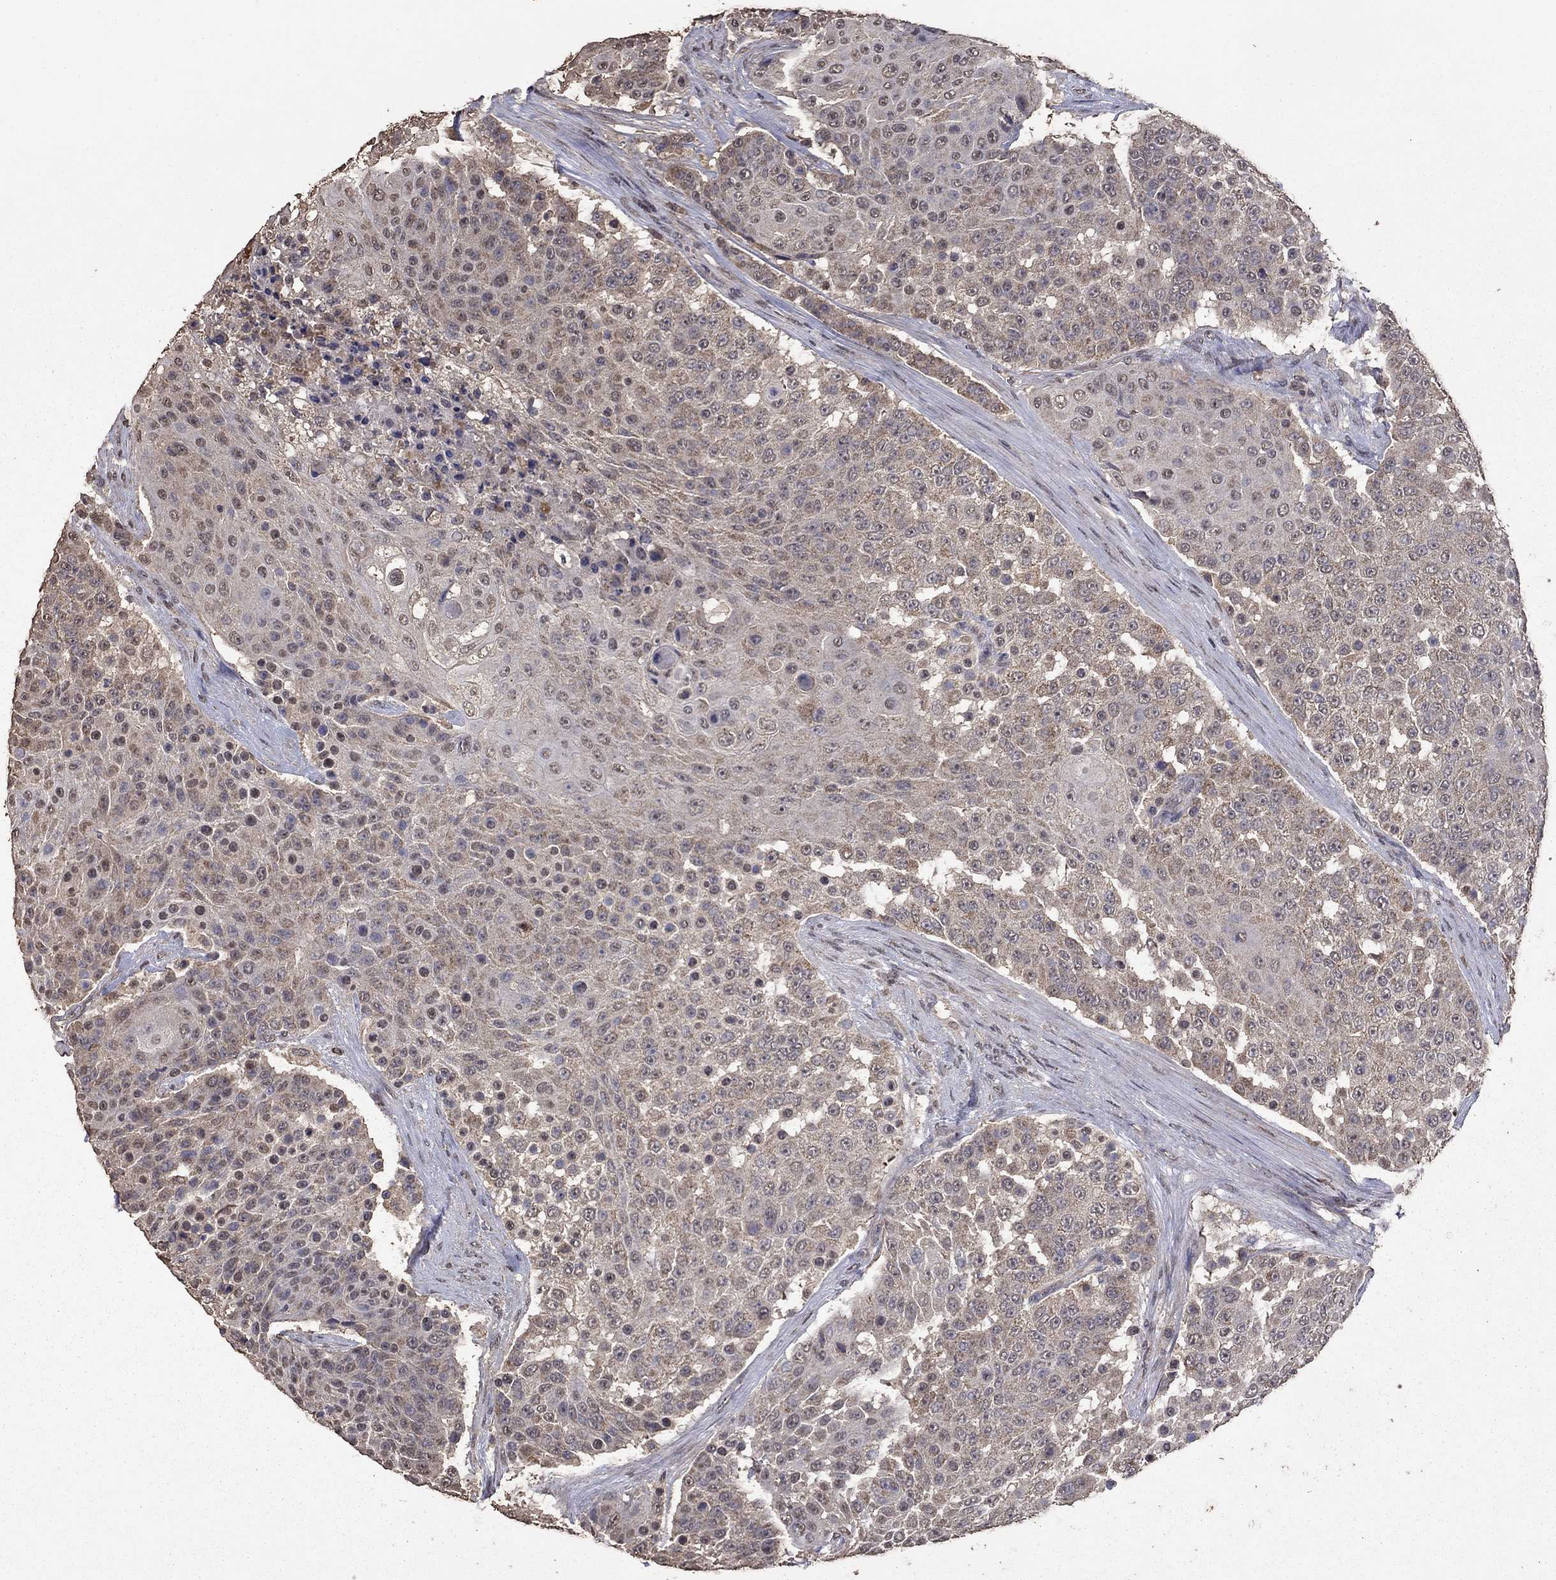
{"staining": {"intensity": "negative", "quantity": "none", "location": "none"}, "tissue": "urothelial cancer", "cell_type": "Tumor cells", "image_type": "cancer", "snomed": [{"axis": "morphology", "description": "Urothelial carcinoma, High grade"}, {"axis": "topography", "description": "Urinary bladder"}], "caption": "An IHC image of urothelial cancer is shown. There is no staining in tumor cells of urothelial cancer. The staining is performed using DAB brown chromogen with nuclei counter-stained in using hematoxylin.", "gene": "SERPINA5", "patient": {"sex": "female", "age": 63}}